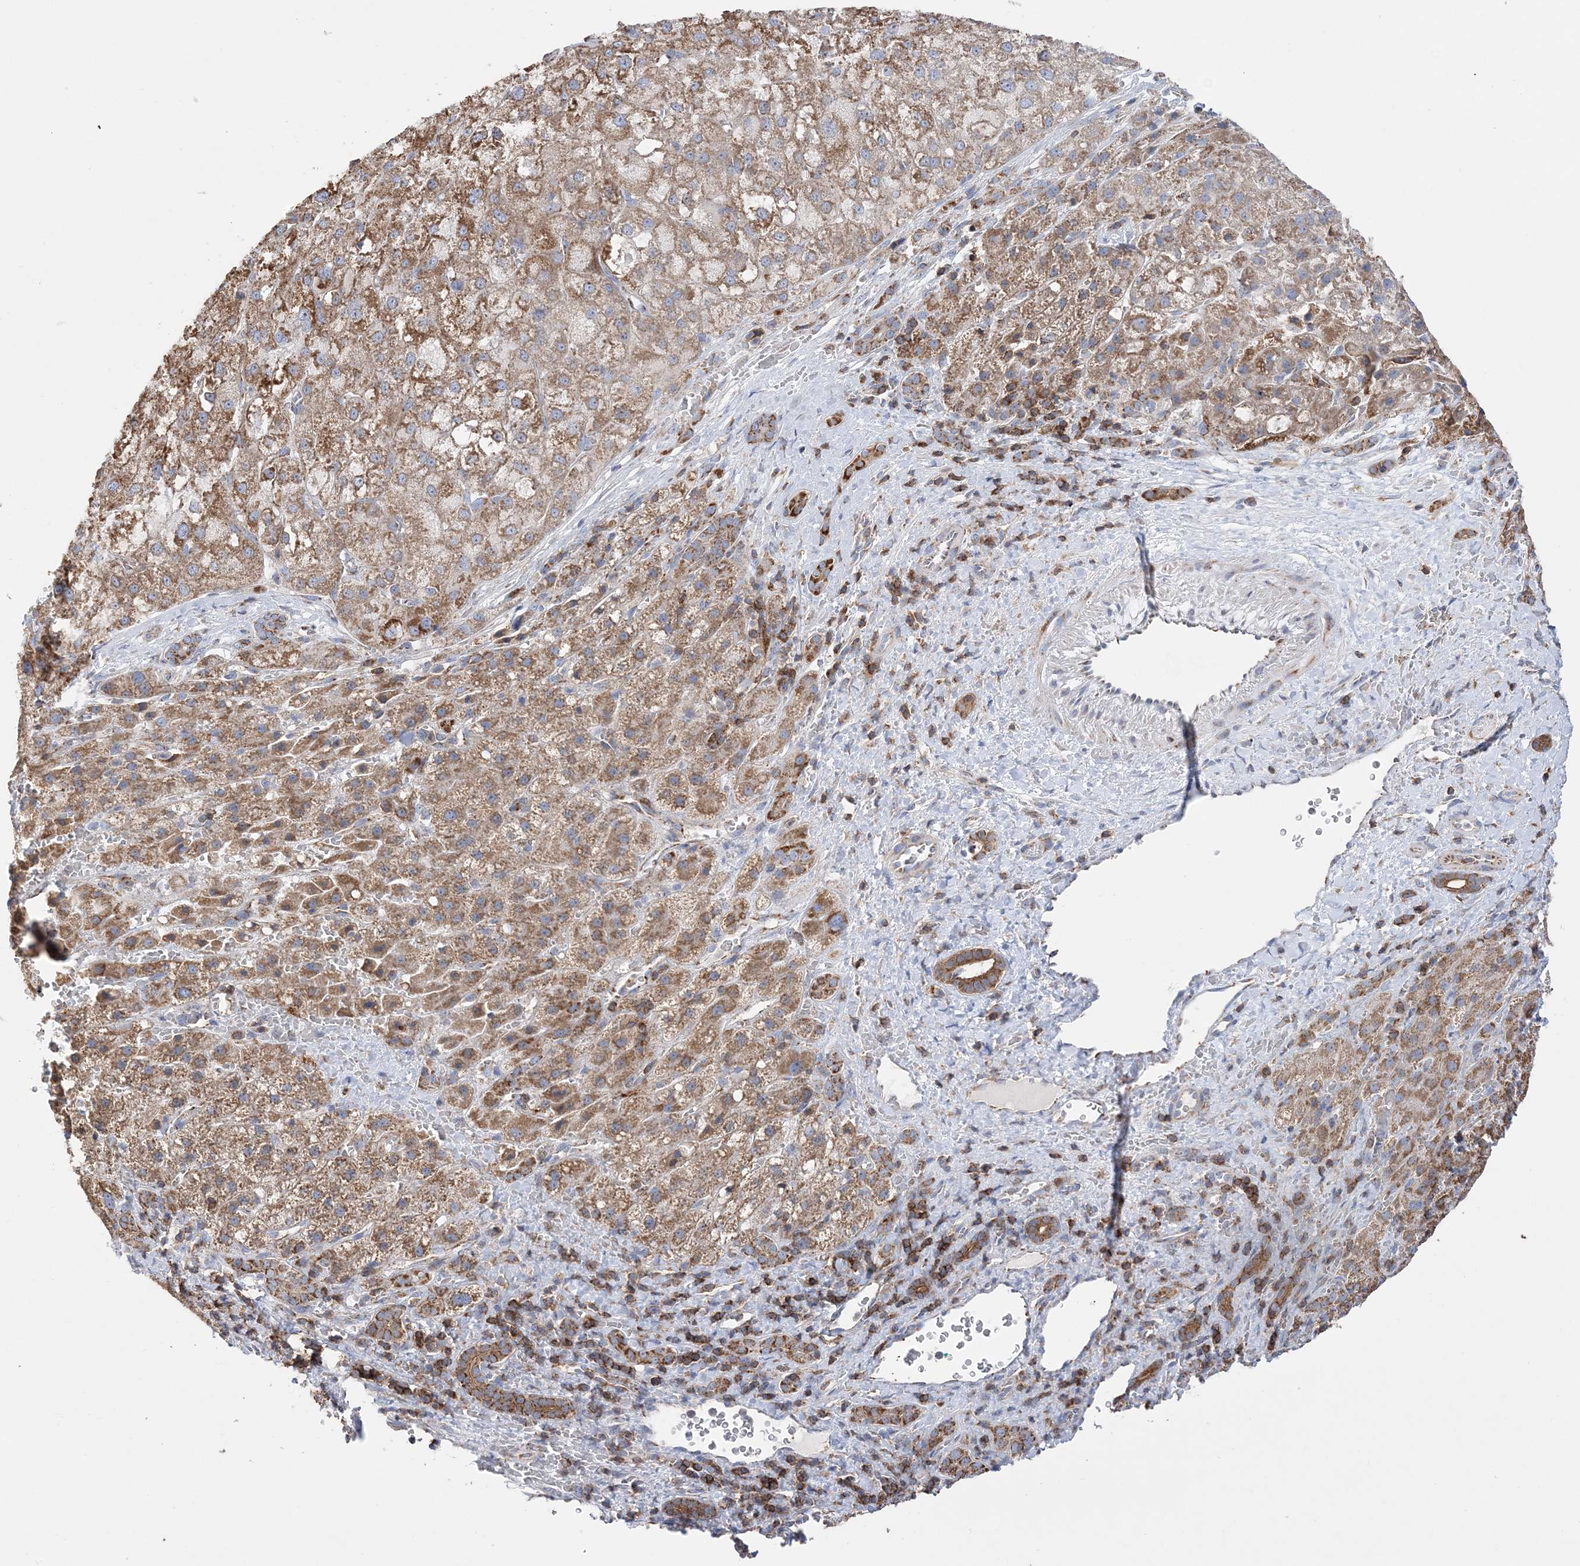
{"staining": {"intensity": "moderate", "quantity": ">75%", "location": "cytoplasmic/membranous"}, "tissue": "liver cancer", "cell_type": "Tumor cells", "image_type": "cancer", "snomed": [{"axis": "morphology", "description": "Carcinoma, Hepatocellular, NOS"}, {"axis": "topography", "description": "Liver"}], "caption": "A micrograph showing moderate cytoplasmic/membranous expression in approximately >75% of tumor cells in liver hepatocellular carcinoma, as visualized by brown immunohistochemical staining.", "gene": "TTC32", "patient": {"sex": "male", "age": 57}}